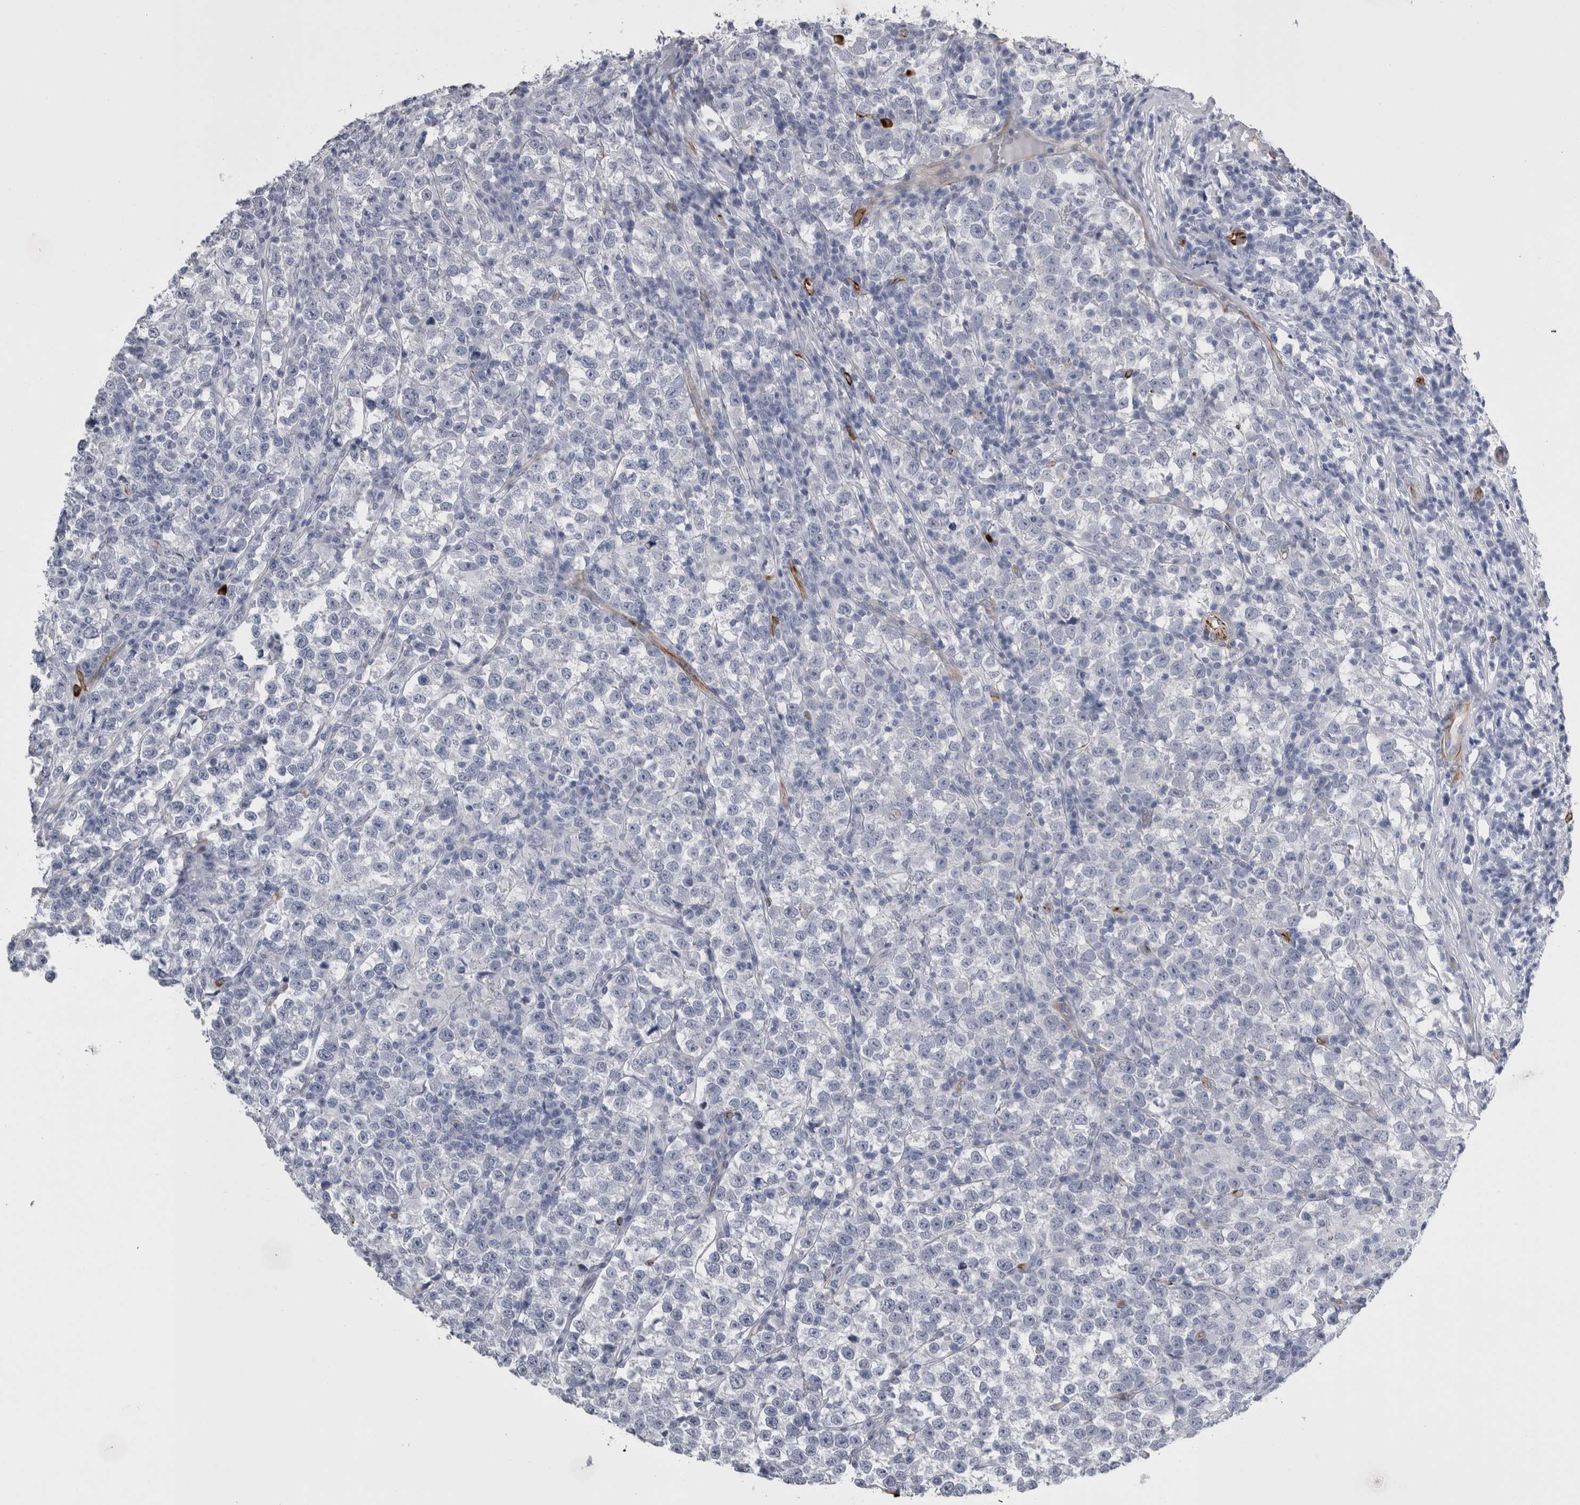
{"staining": {"intensity": "negative", "quantity": "none", "location": "none"}, "tissue": "testis cancer", "cell_type": "Tumor cells", "image_type": "cancer", "snomed": [{"axis": "morphology", "description": "Normal tissue, NOS"}, {"axis": "morphology", "description": "Seminoma, NOS"}, {"axis": "topography", "description": "Testis"}], "caption": "Image shows no significant protein expression in tumor cells of seminoma (testis). The staining was performed using DAB (3,3'-diaminobenzidine) to visualize the protein expression in brown, while the nuclei were stained in blue with hematoxylin (Magnification: 20x).", "gene": "VWDE", "patient": {"sex": "male", "age": 43}}